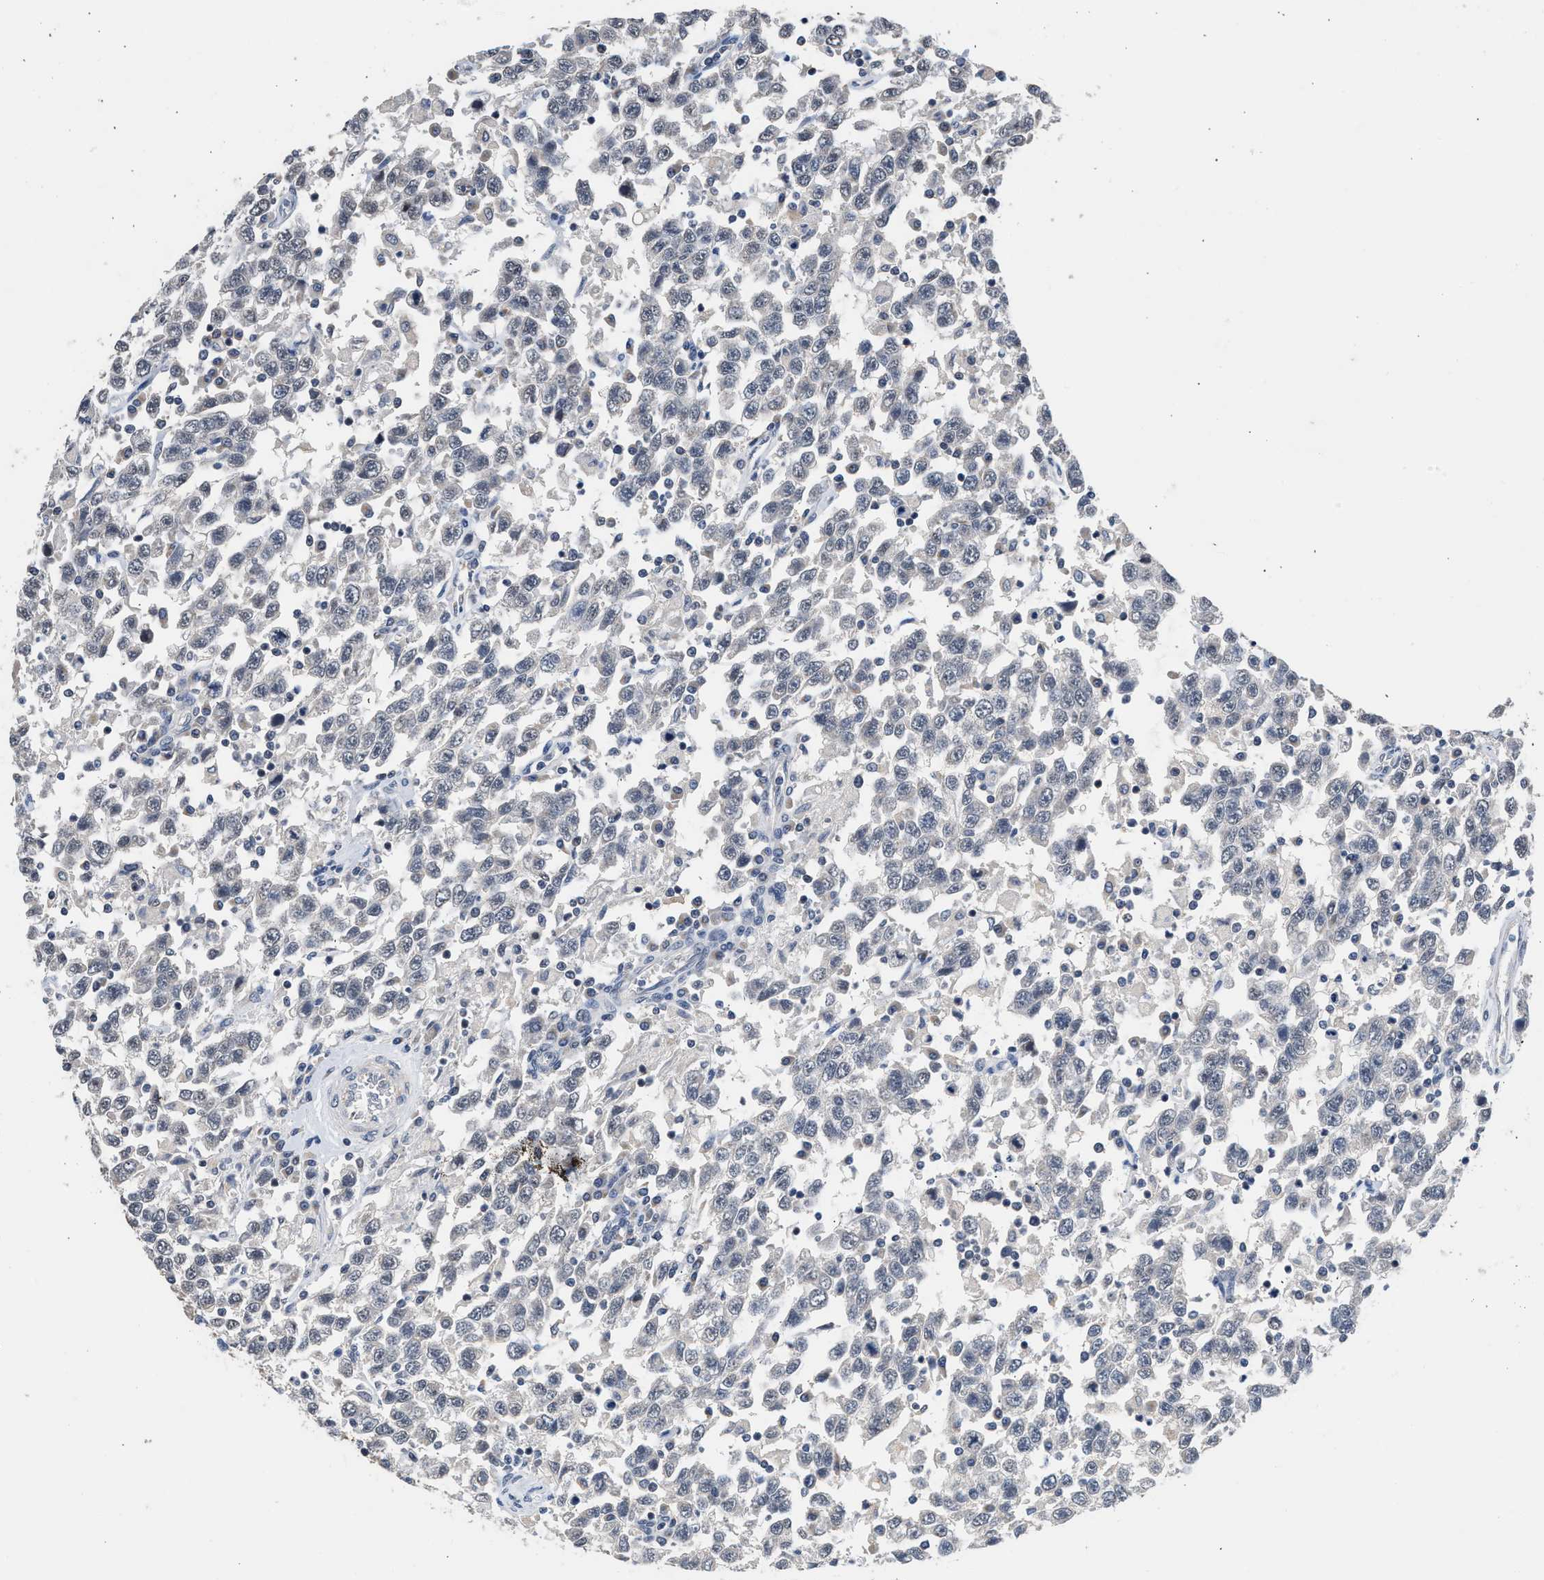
{"staining": {"intensity": "negative", "quantity": "none", "location": "none"}, "tissue": "testis cancer", "cell_type": "Tumor cells", "image_type": "cancer", "snomed": [{"axis": "morphology", "description": "Seminoma, NOS"}, {"axis": "topography", "description": "Testis"}], "caption": "High magnification brightfield microscopy of seminoma (testis) stained with DAB (brown) and counterstained with hematoxylin (blue): tumor cells show no significant positivity.", "gene": "CSF3R", "patient": {"sex": "male", "age": 41}}